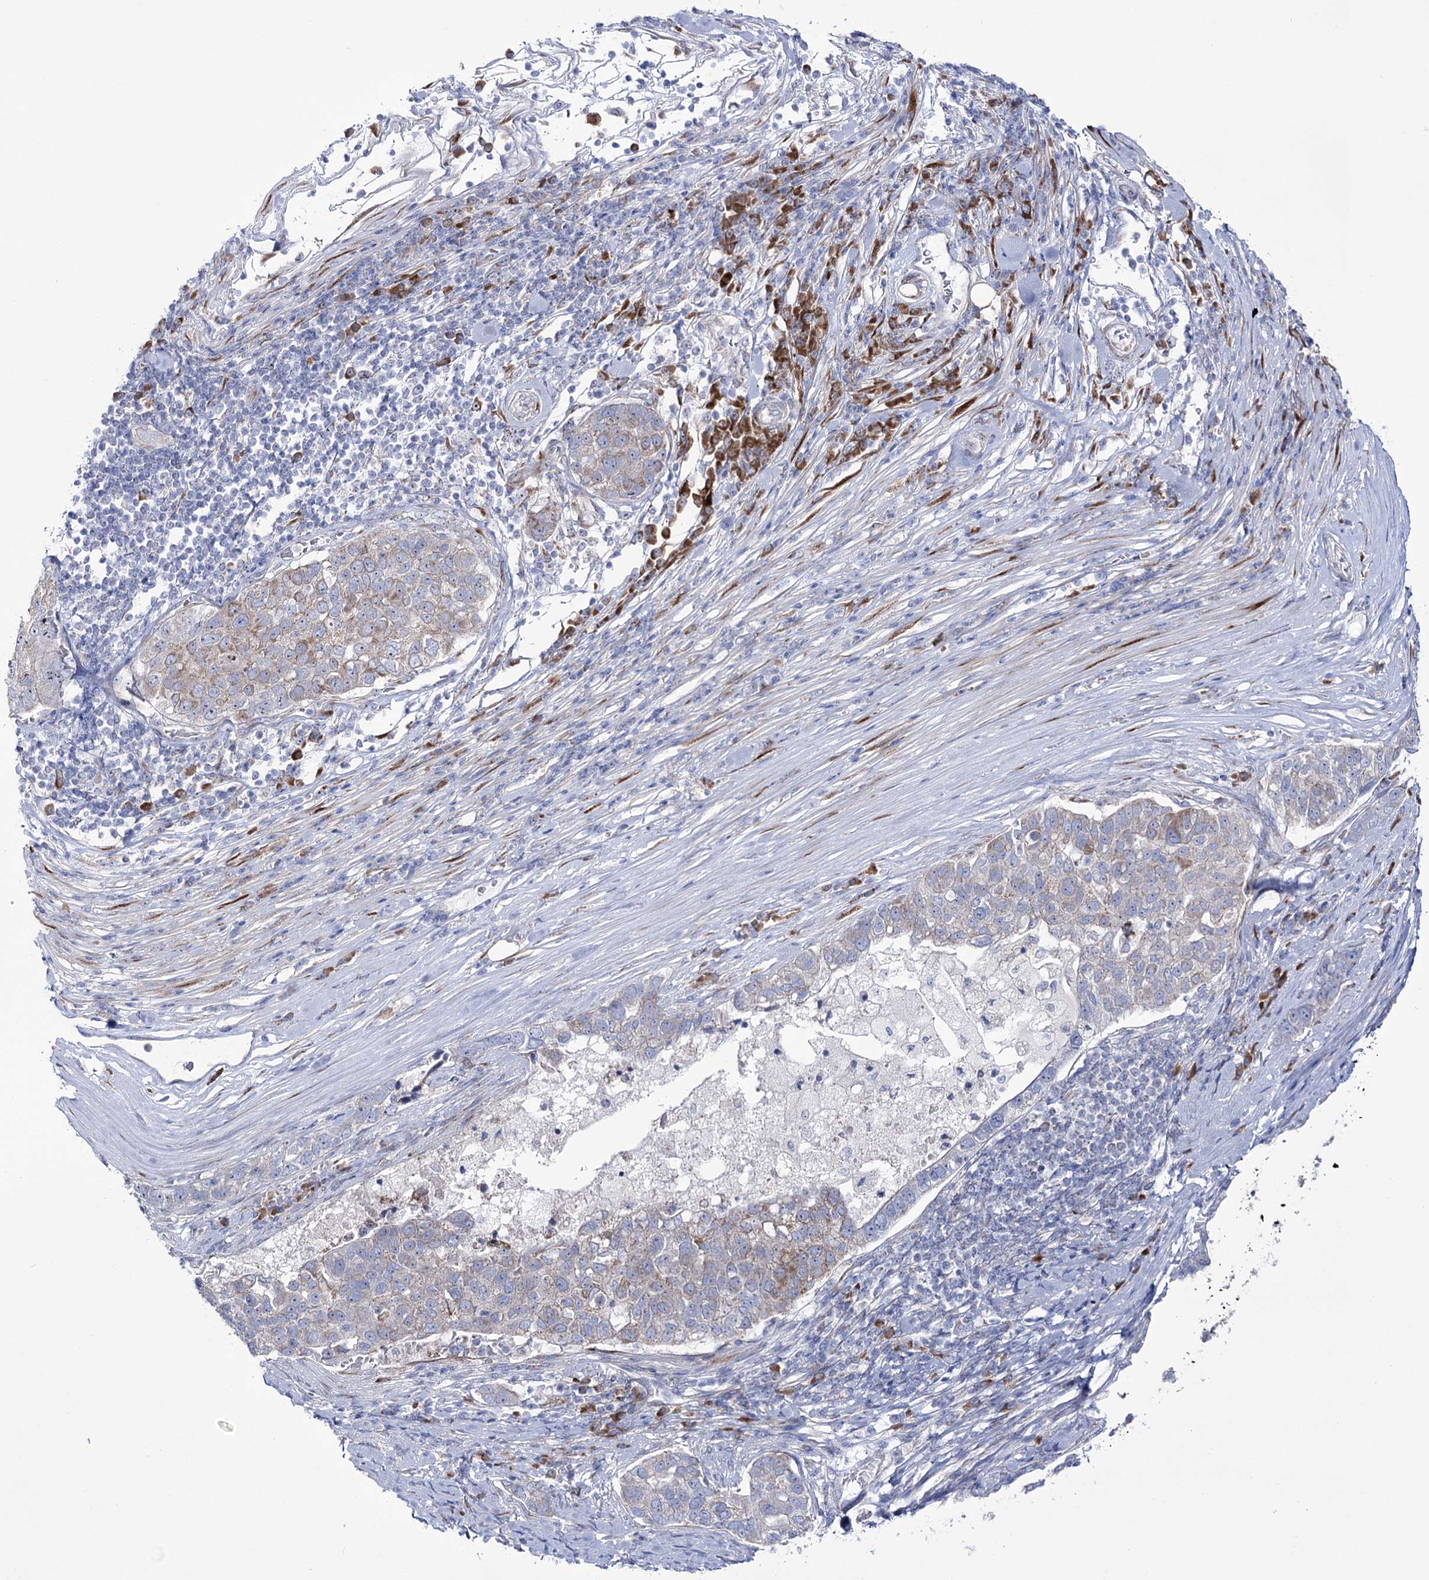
{"staining": {"intensity": "weak", "quantity": "<25%", "location": "cytoplasmic/membranous"}, "tissue": "pancreatic cancer", "cell_type": "Tumor cells", "image_type": "cancer", "snomed": [{"axis": "morphology", "description": "Adenocarcinoma, NOS"}, {"axis": "topography", "description": "Pancreas"}], "caption": "Pancreatic adenocarcinoma was stained to show a protein in brown. There is no significant expression in tumor cells.", "gene": "METTL5", "patient": {"sex": "female", "age": 61}}